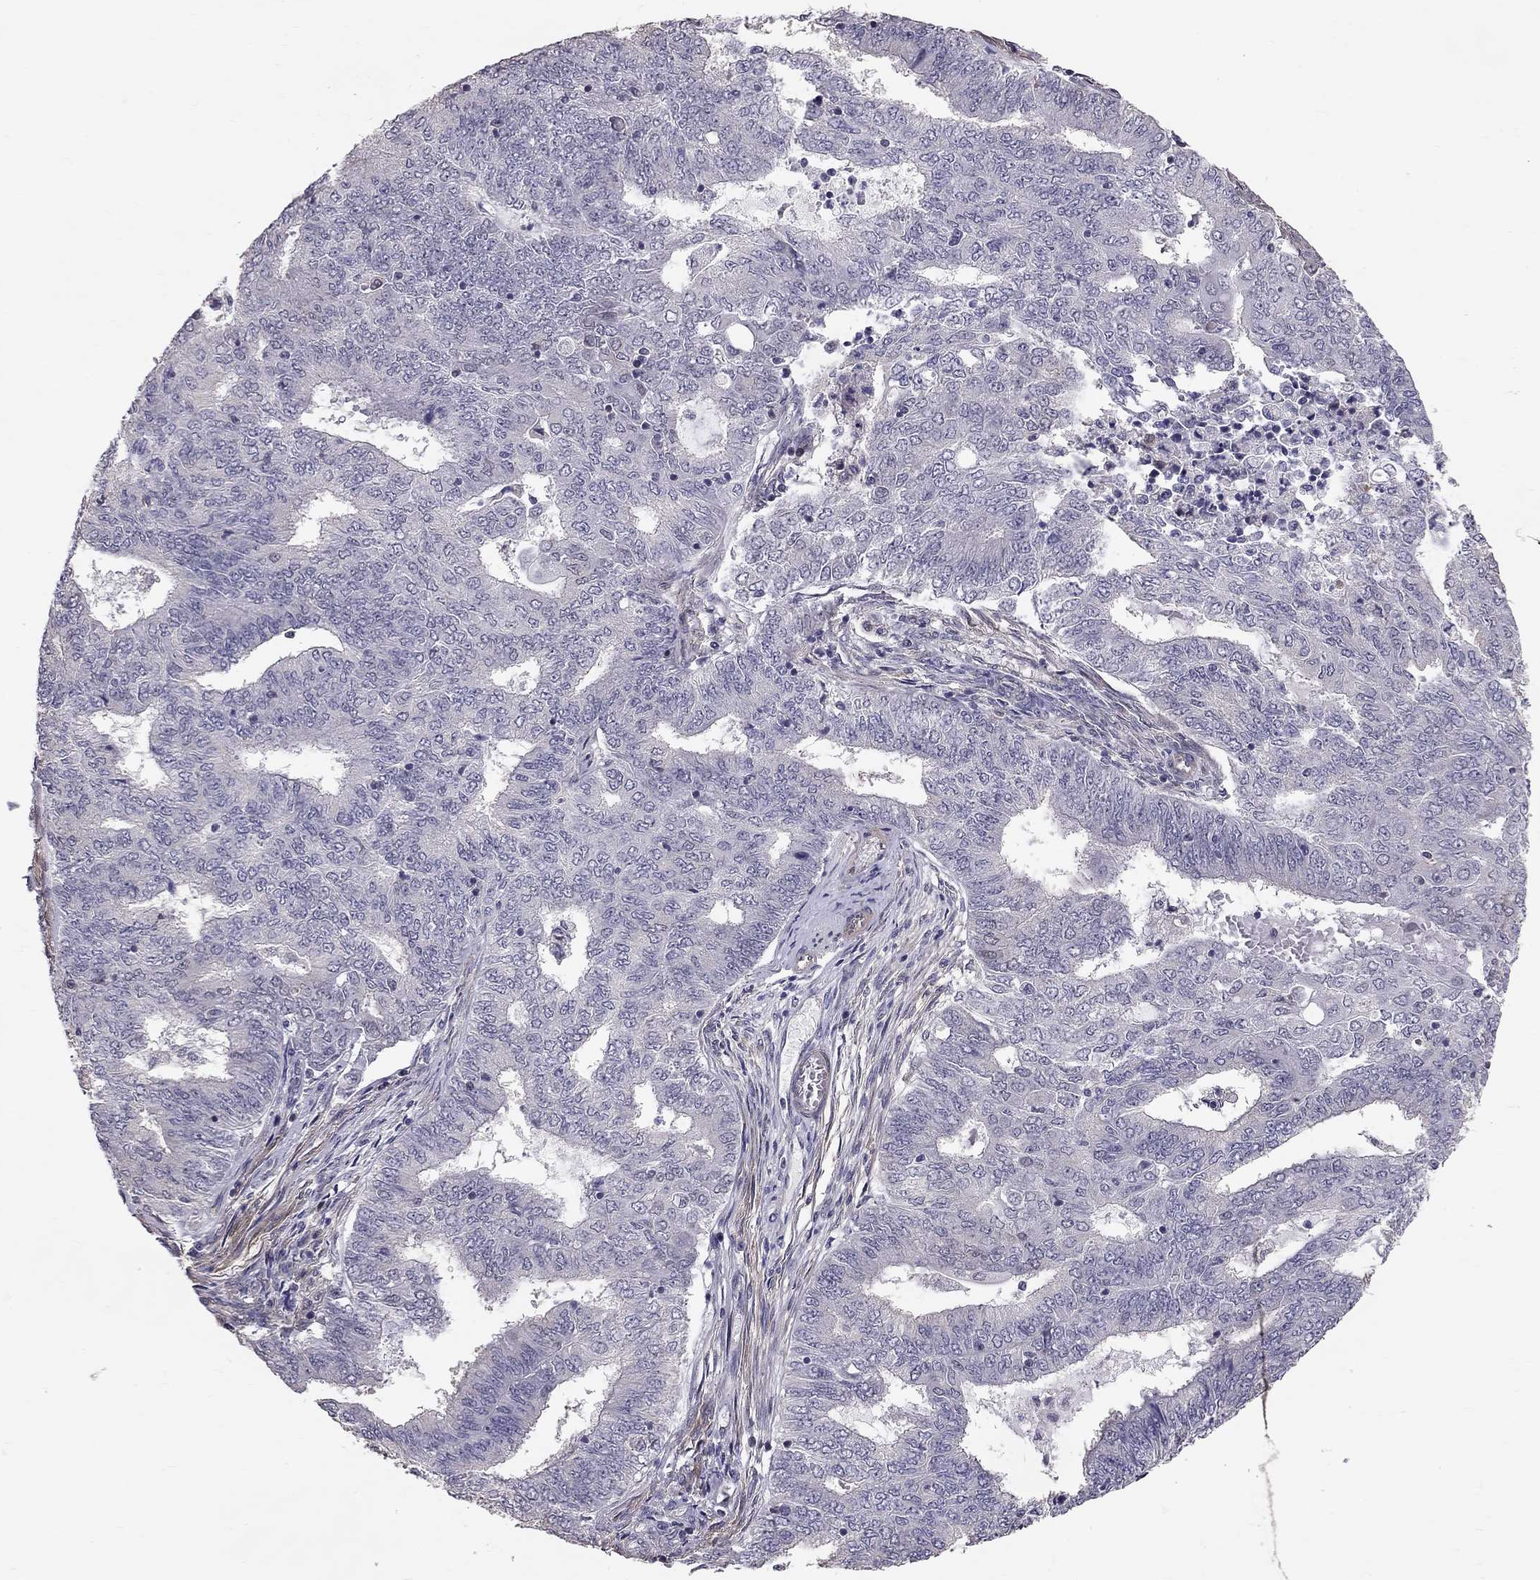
{"staining": {"intensity": "negative", "quantity": "none", "location": "none"}, "tissue": "endometrial cancer", "cell_type": "Tumor cells", "image_type": "cancer", "snomed": [{"axis": "morphology", "description": "Adenocarcinoma, NOS"}, {"axis": "topography", "description": "Endometrium"}], "caption": "Photomicrograph shows no significant protein expression in tumor cells of adenocarcinoma (endometrial).", "gene": "GJB4", "patient": {"sex": "female", "age": 62}}